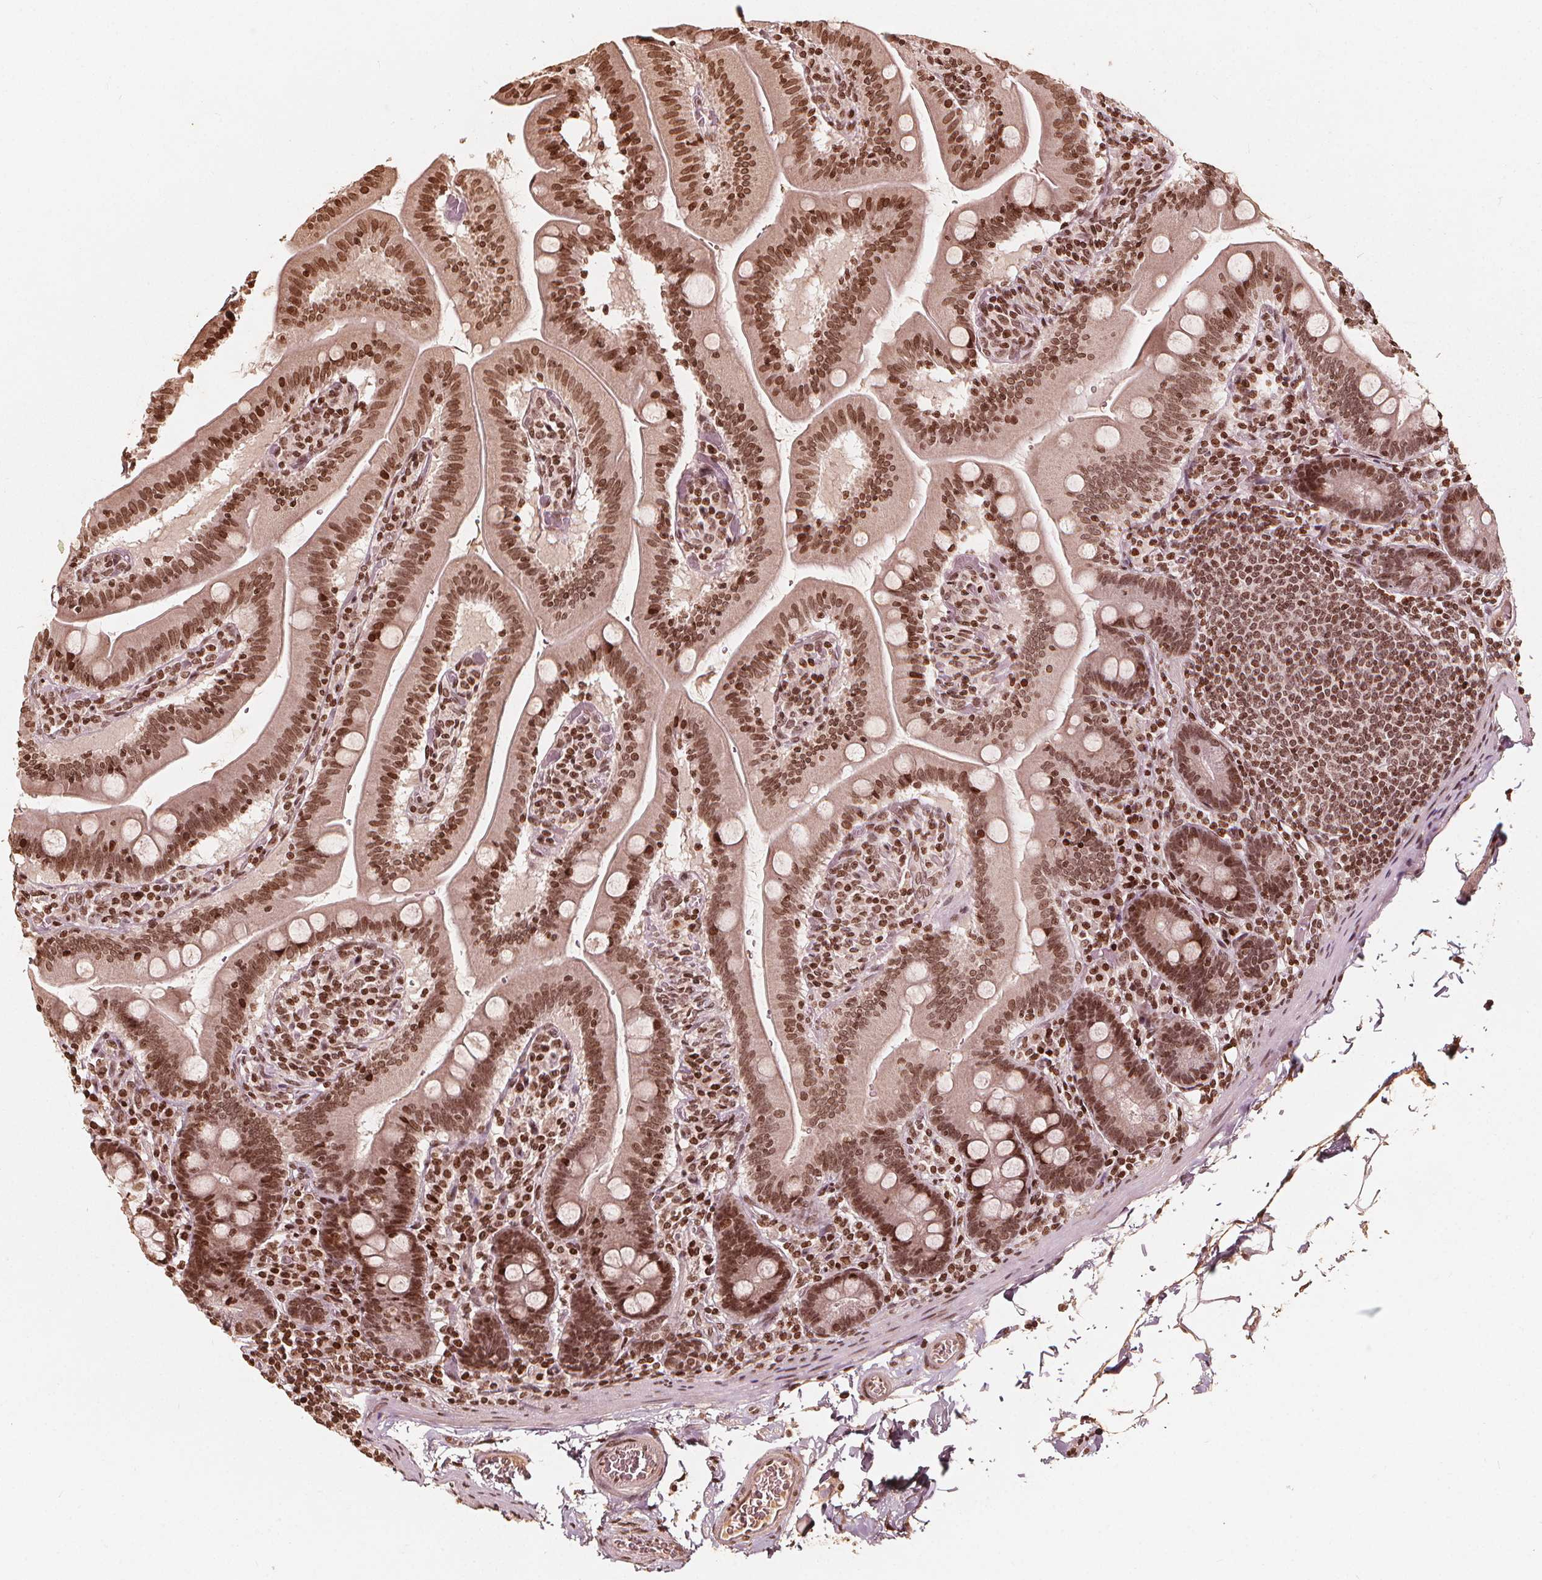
{"staining": {"intensity": "moderate", "quantity": ">75%", "location": "cytoplasmic/membranous"}, "tissue": "small intestine", "cell_type": "Glandular cells", "image_type": "normal", "snomed": [{"axis": "morphology", "description": "Normal tissue, NOS"}, {"axis": "topography", "description": "Small intestine"}], "caption": "Immunohistochemical staining of normal small intestine demonstrates >75% levels of moderate cytoplasmic/membranous protein staining in approximately >75% of glandular cells. (brown staining indicates protein expression, while blue staining denotes nuclei).", "gene": "H3C14", "patient": {"sex": "male", "age": 37}}